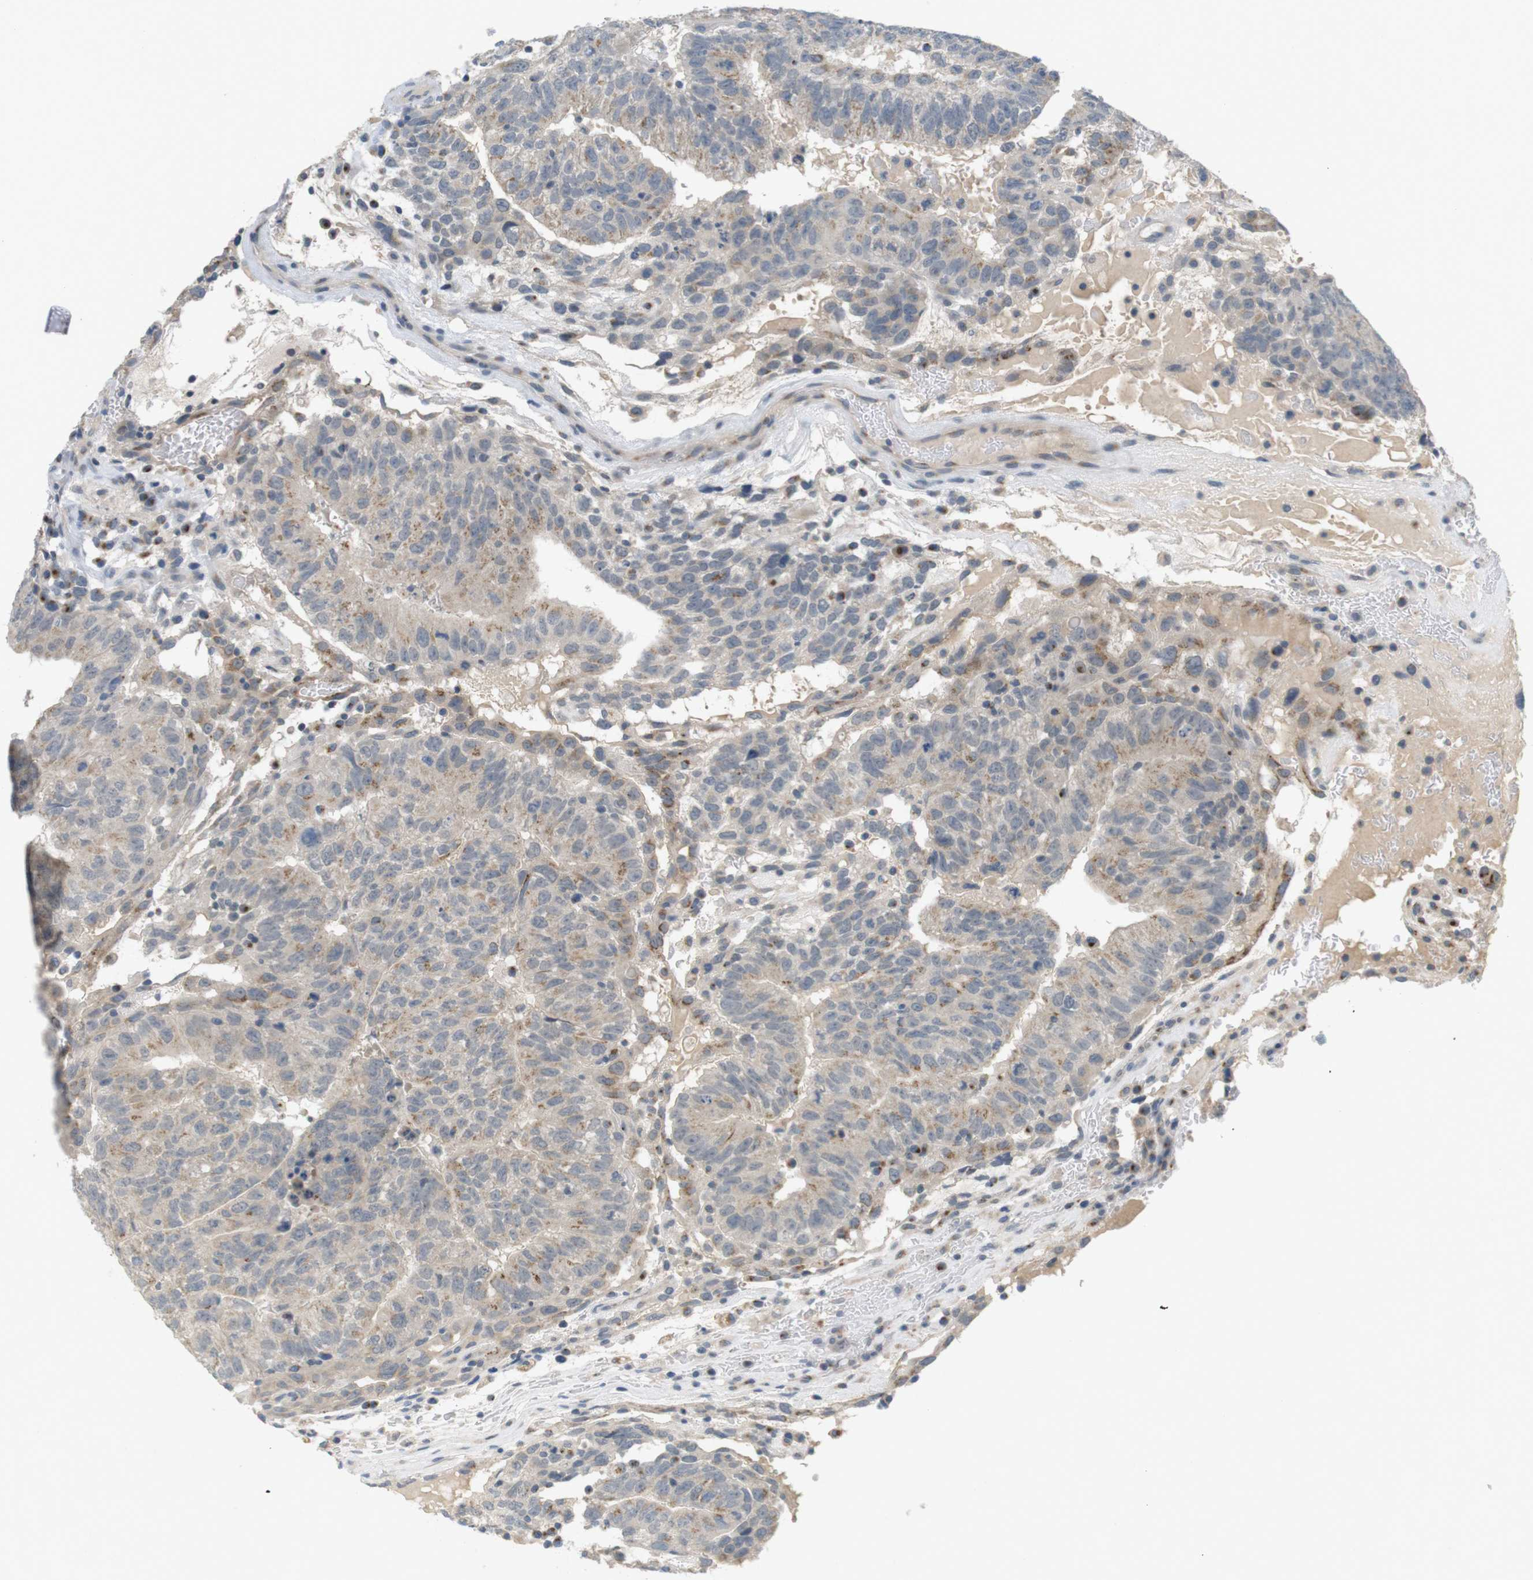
{"staining": {"intensity": "moderate", "quantity": "25%-75%", "location": "cytoplasmic/membranous"}, "tissue": "testis cancer", "cell_type": "Tumor cells", "image_type": "cancer", "snomed": [{"axis": "morphology", "description": "Seminoma, NOS"}, {"axis": "morphology", "description": "Carcinoma, Embryonal, NOS"}, {"axis": "topography", "description": "Testis"}], "caption": "IHC (DAB (3,3'-diaminobenzidine)) staining of testis cancer shows moderate cytoplasmic/membranous protein staining in approximately 25%-75% of tumor cells. The staining was performed using DAB to visualize the protein expression in brown, while the nuclei were stained in blue with hematoxylin (Magnification: 20x).", "gene": "YIPF3", "patient": {"sex": "male", "age": 52}}